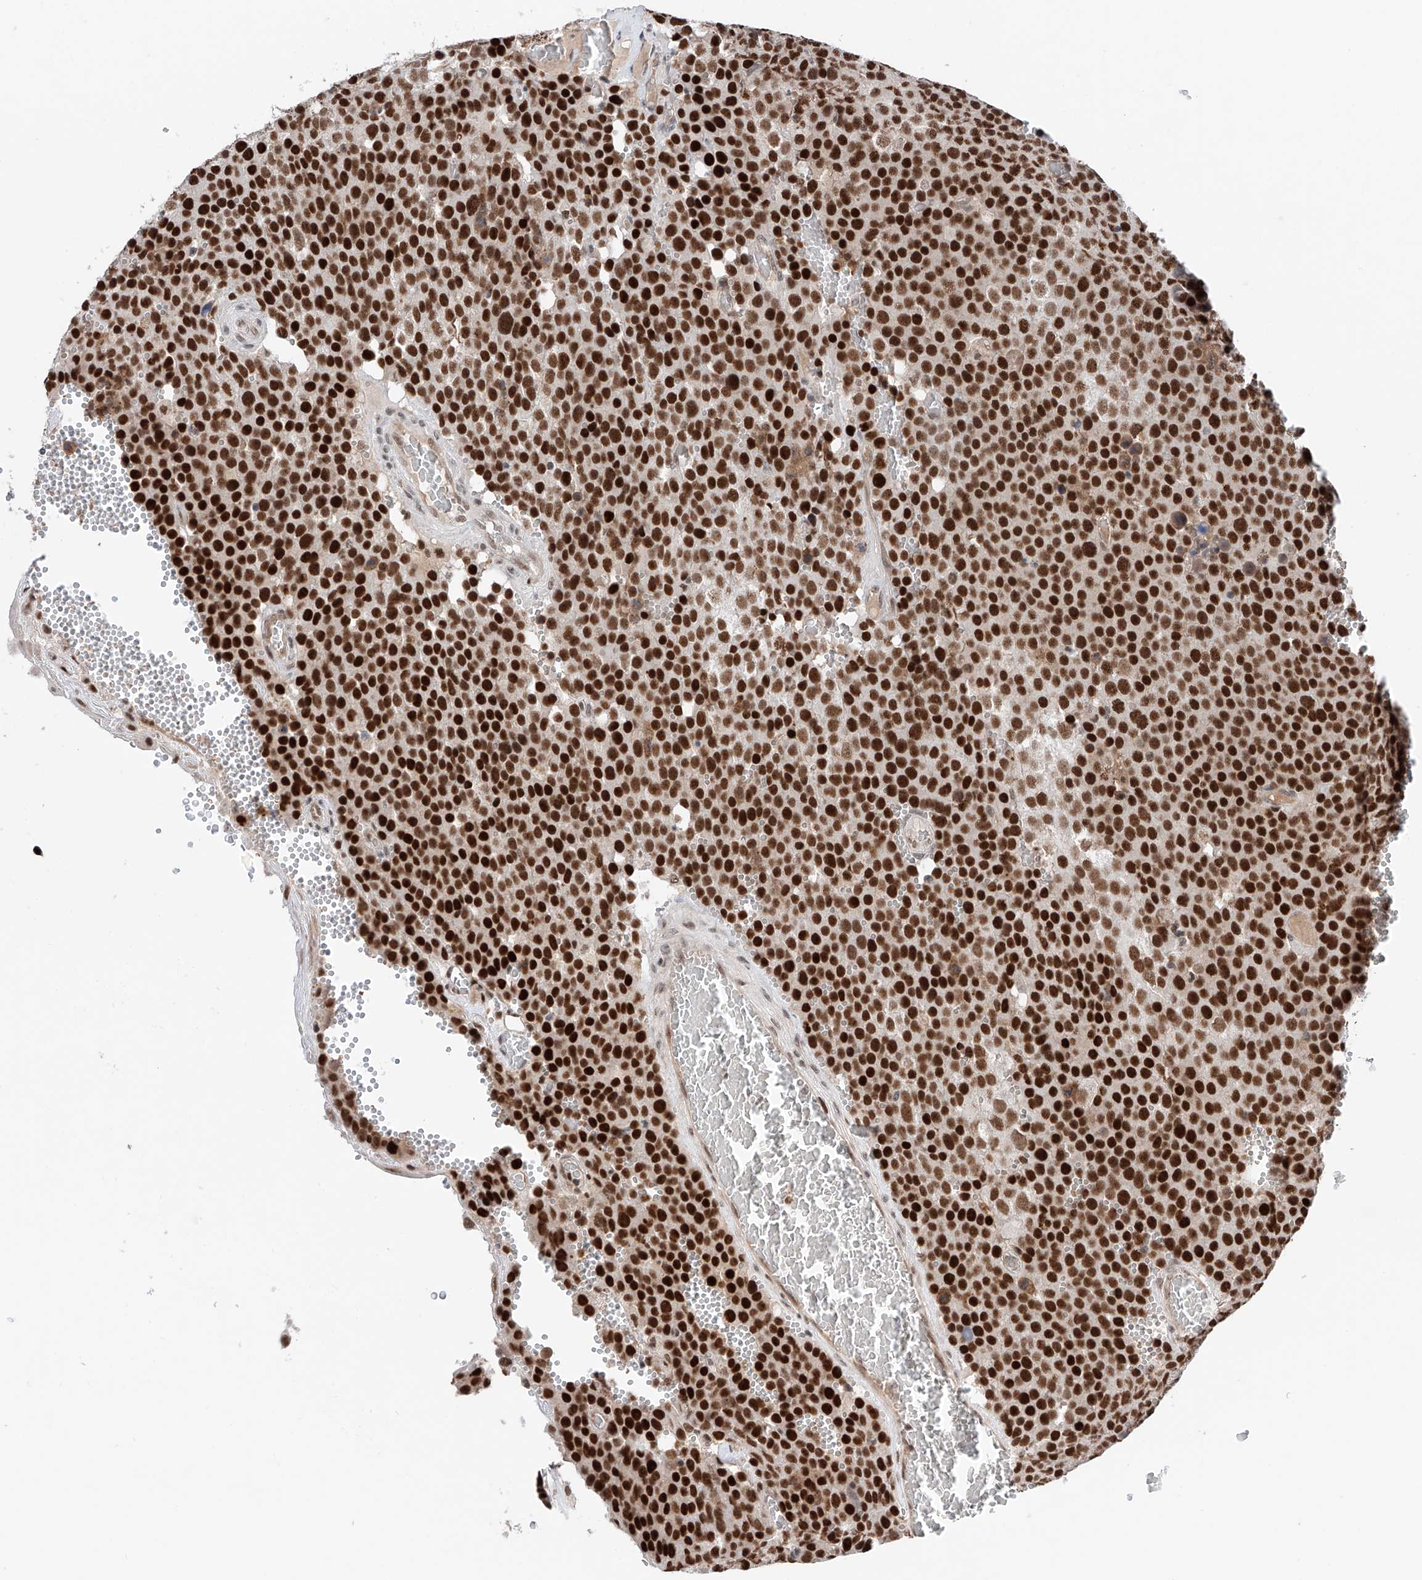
{"staining": {"intensity": "strong", "quantity": ">75%", "location": "nuclear"}, "tissue": "testis cancer", "cell_type": "Tumor cells", "image_type": "cancer", "snomed": [{"axis": "morphology", "description": "Seminoma, NOS"}, {"axis": "topography", "description": "Testis"}], "caption": "IHC micrograph of testis cancer (seminoma) stained for a protein (brown), which exhibits high levels of strong nuclear expression in approximately >75% of tumor cells.", "gene": "SNRNP200", "patient": {"sex": "male", "age": 71}}